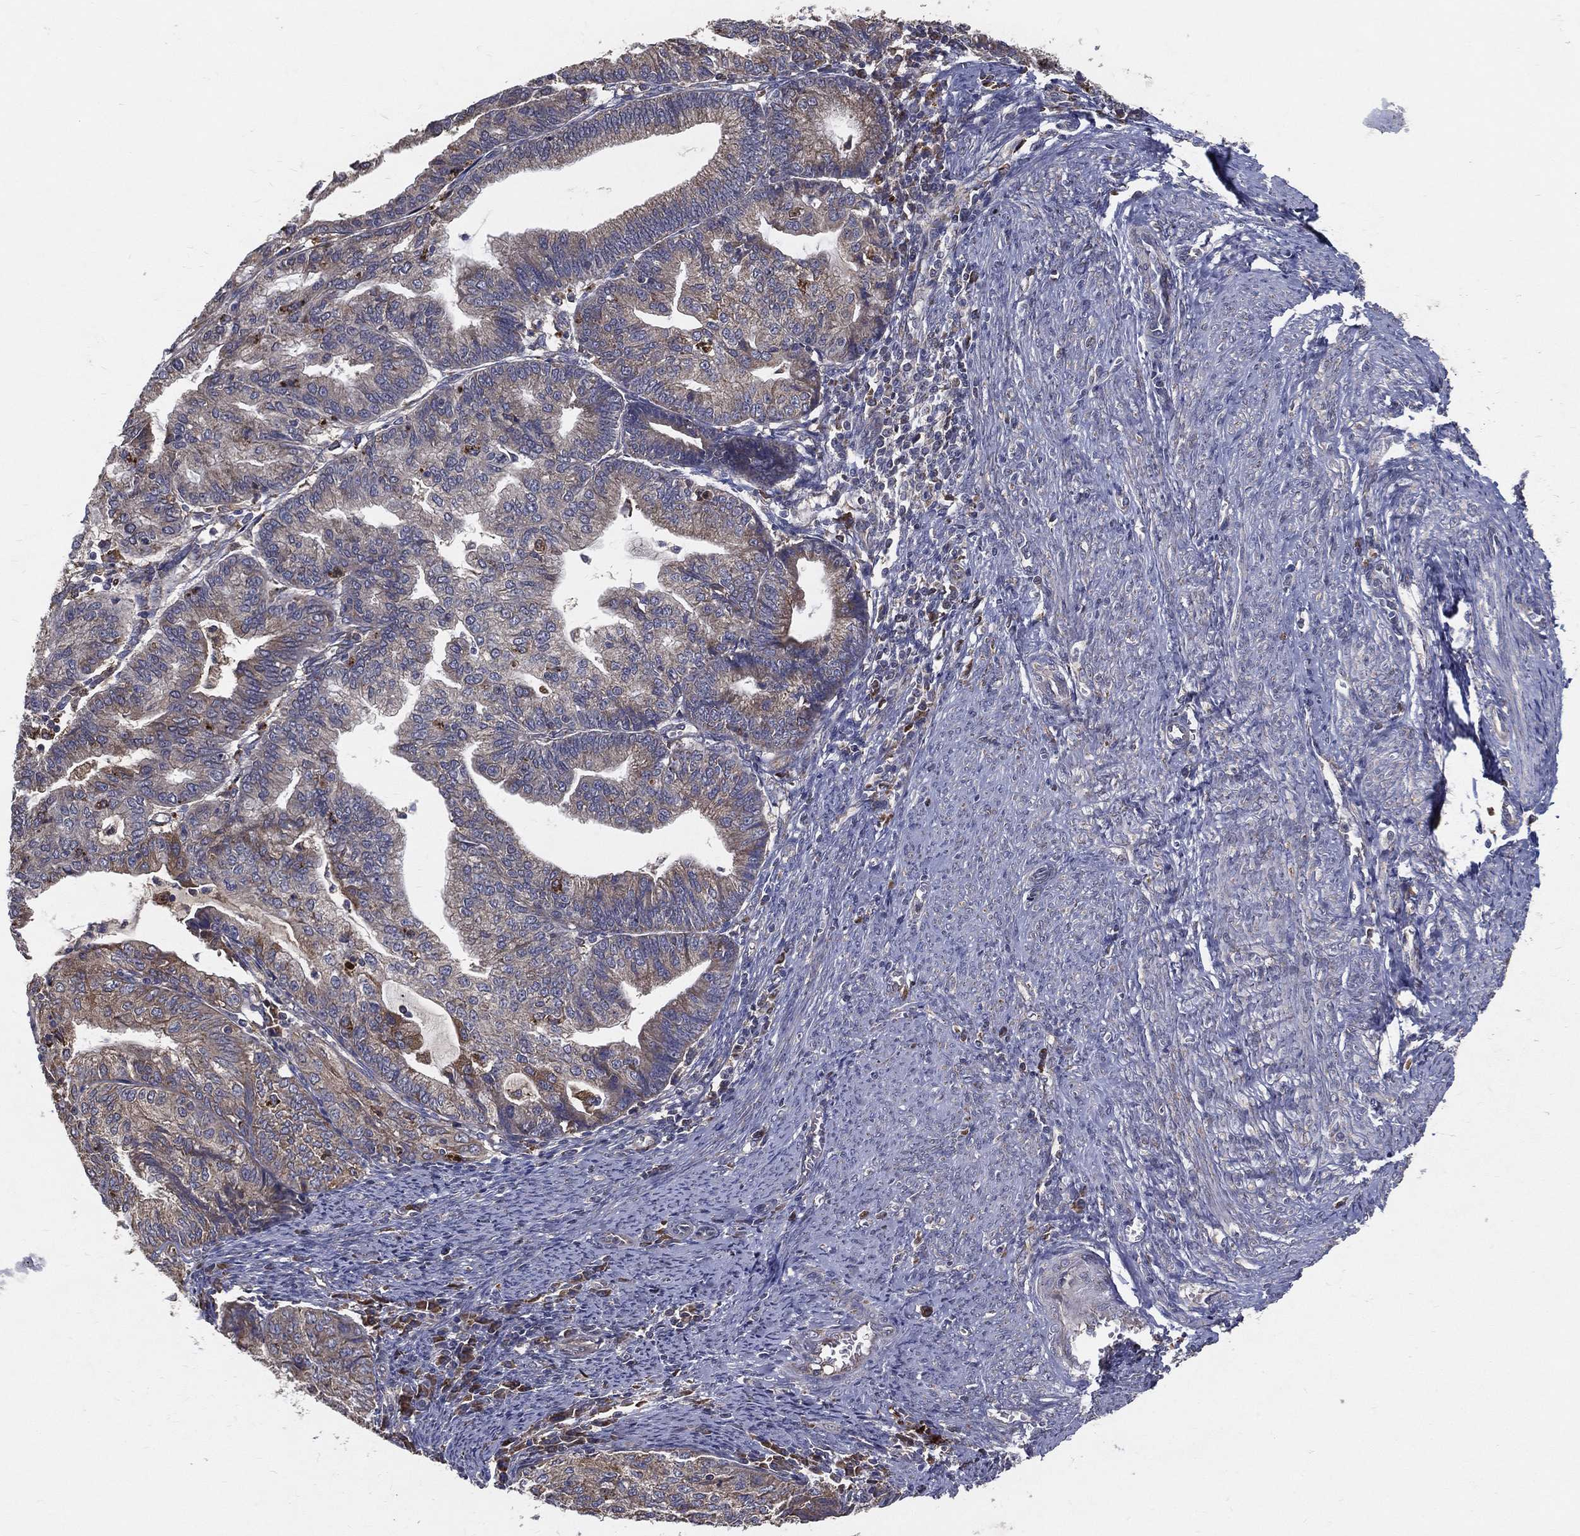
{"staining": {"intensity": "weak", "quantity": "25%-75%", "location": "cytoplasmic/membranous"}, "tissue": "endometrial cancer", "cell_type": "Tumor cells", "image_type": "cancer", "snomed": [{"axis": "morphology", "description": "Adenocarcinoma, NOS"}, {"axis": "topography", "description": "Endometrium"}], "caption": "Protein expression analysis of adenocarcinoma (endometrial) demonstrates weak cytoplasmic/membranous expression in about 25%-75% of tumor cells.", "gene": "MT-ND1", "patient": {"sex": "female", "age": 82}}